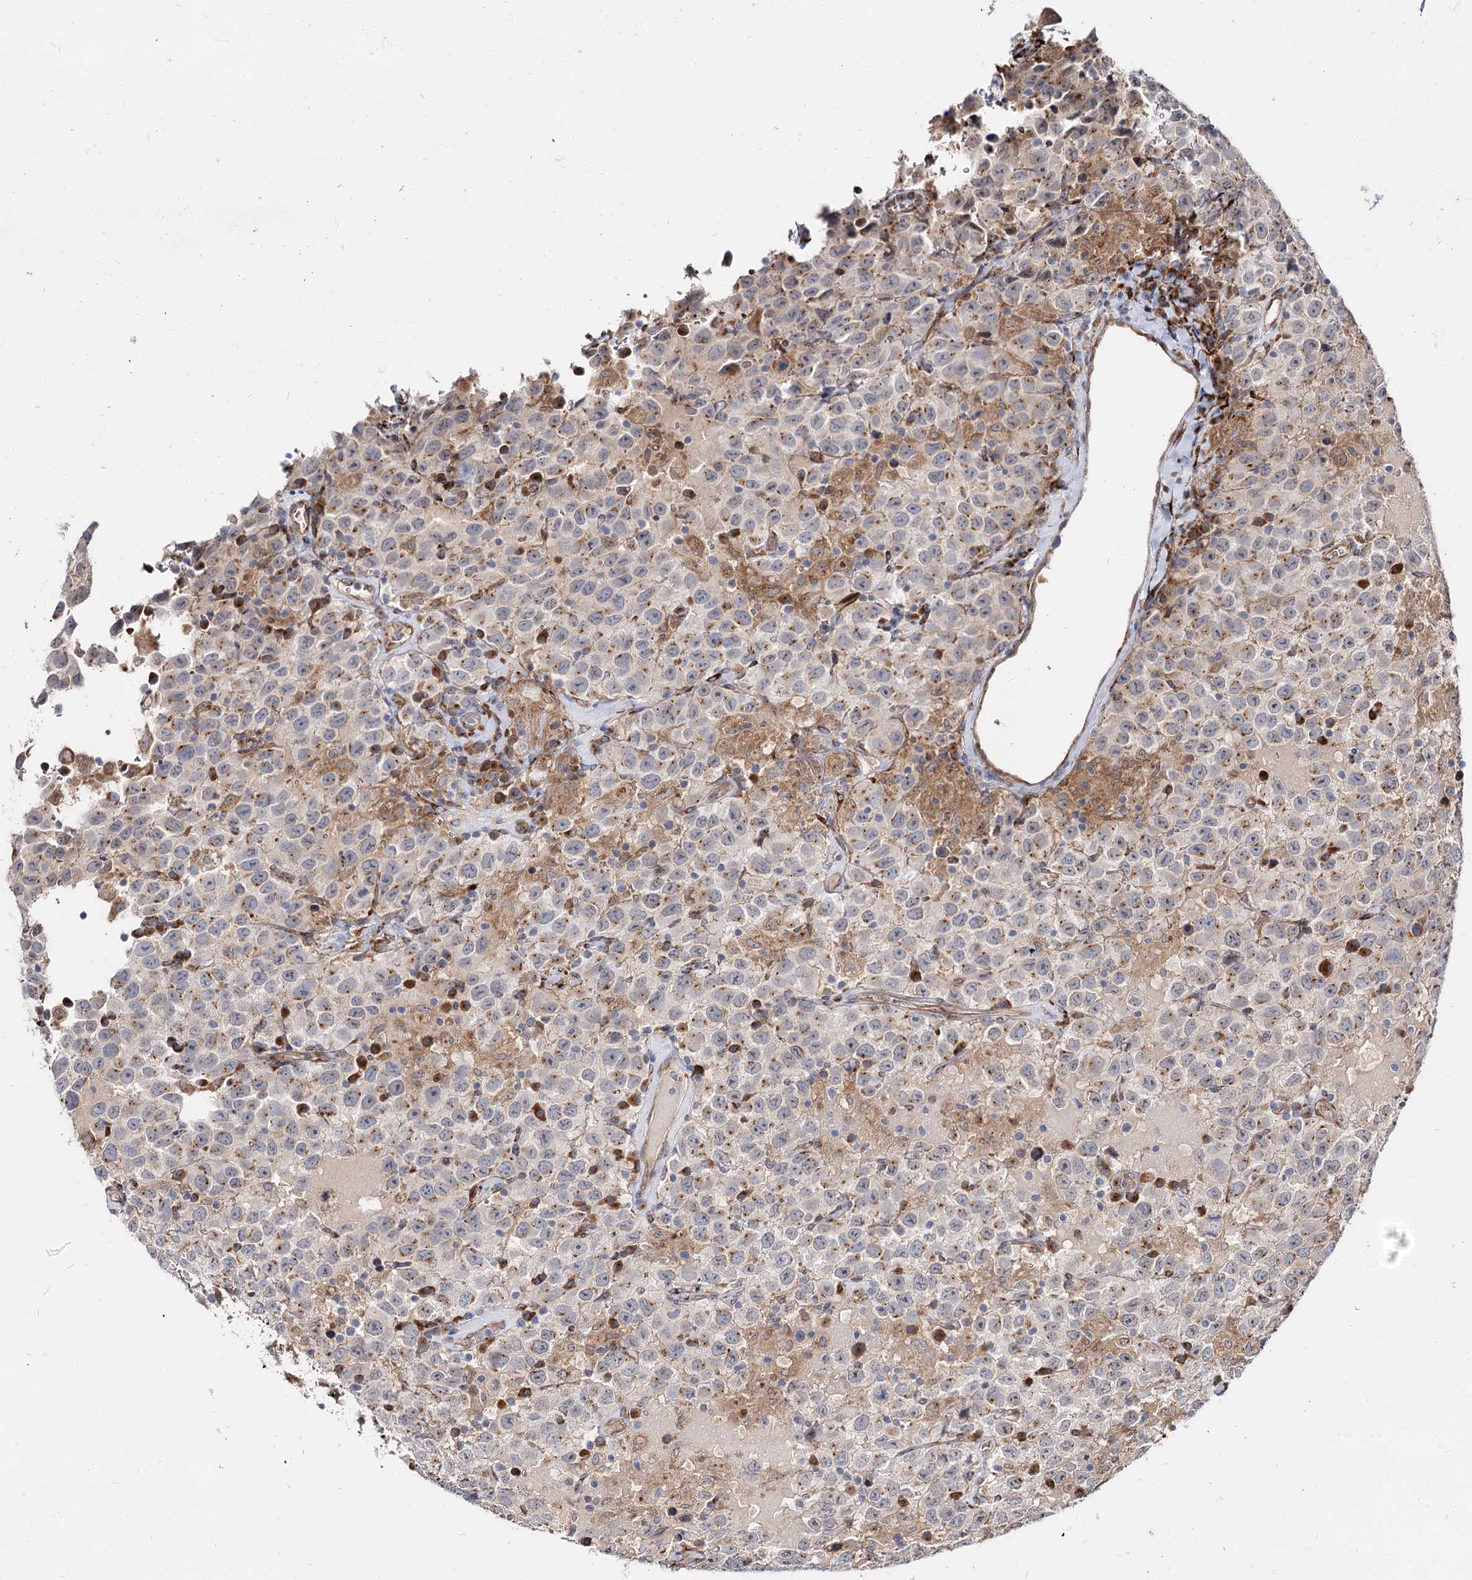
{"staining": {"intensity": "moderate", "quantity": "<25%", "location": "cytoplasmic/membranous"}, "tissue": "testis cancer", "cell_type": "Tumor cells", "image_type": "cancer", "snomed": [{"axis": "morphology", "description": "Seminoma, NOS"}, {"axis": "topography", "description": "Testis"}], "caption": "The image displays staining of testis cancer, revealing moderate cytoplasmic/membranous protein expression (brown color) within tumor cells. The staining was performed using DAB, with brown indicating positive protein expression. Nuclei are stained blue with hematoxylin.", "gene": "SPART", "patient": {"sex": "male", "age": 41}}